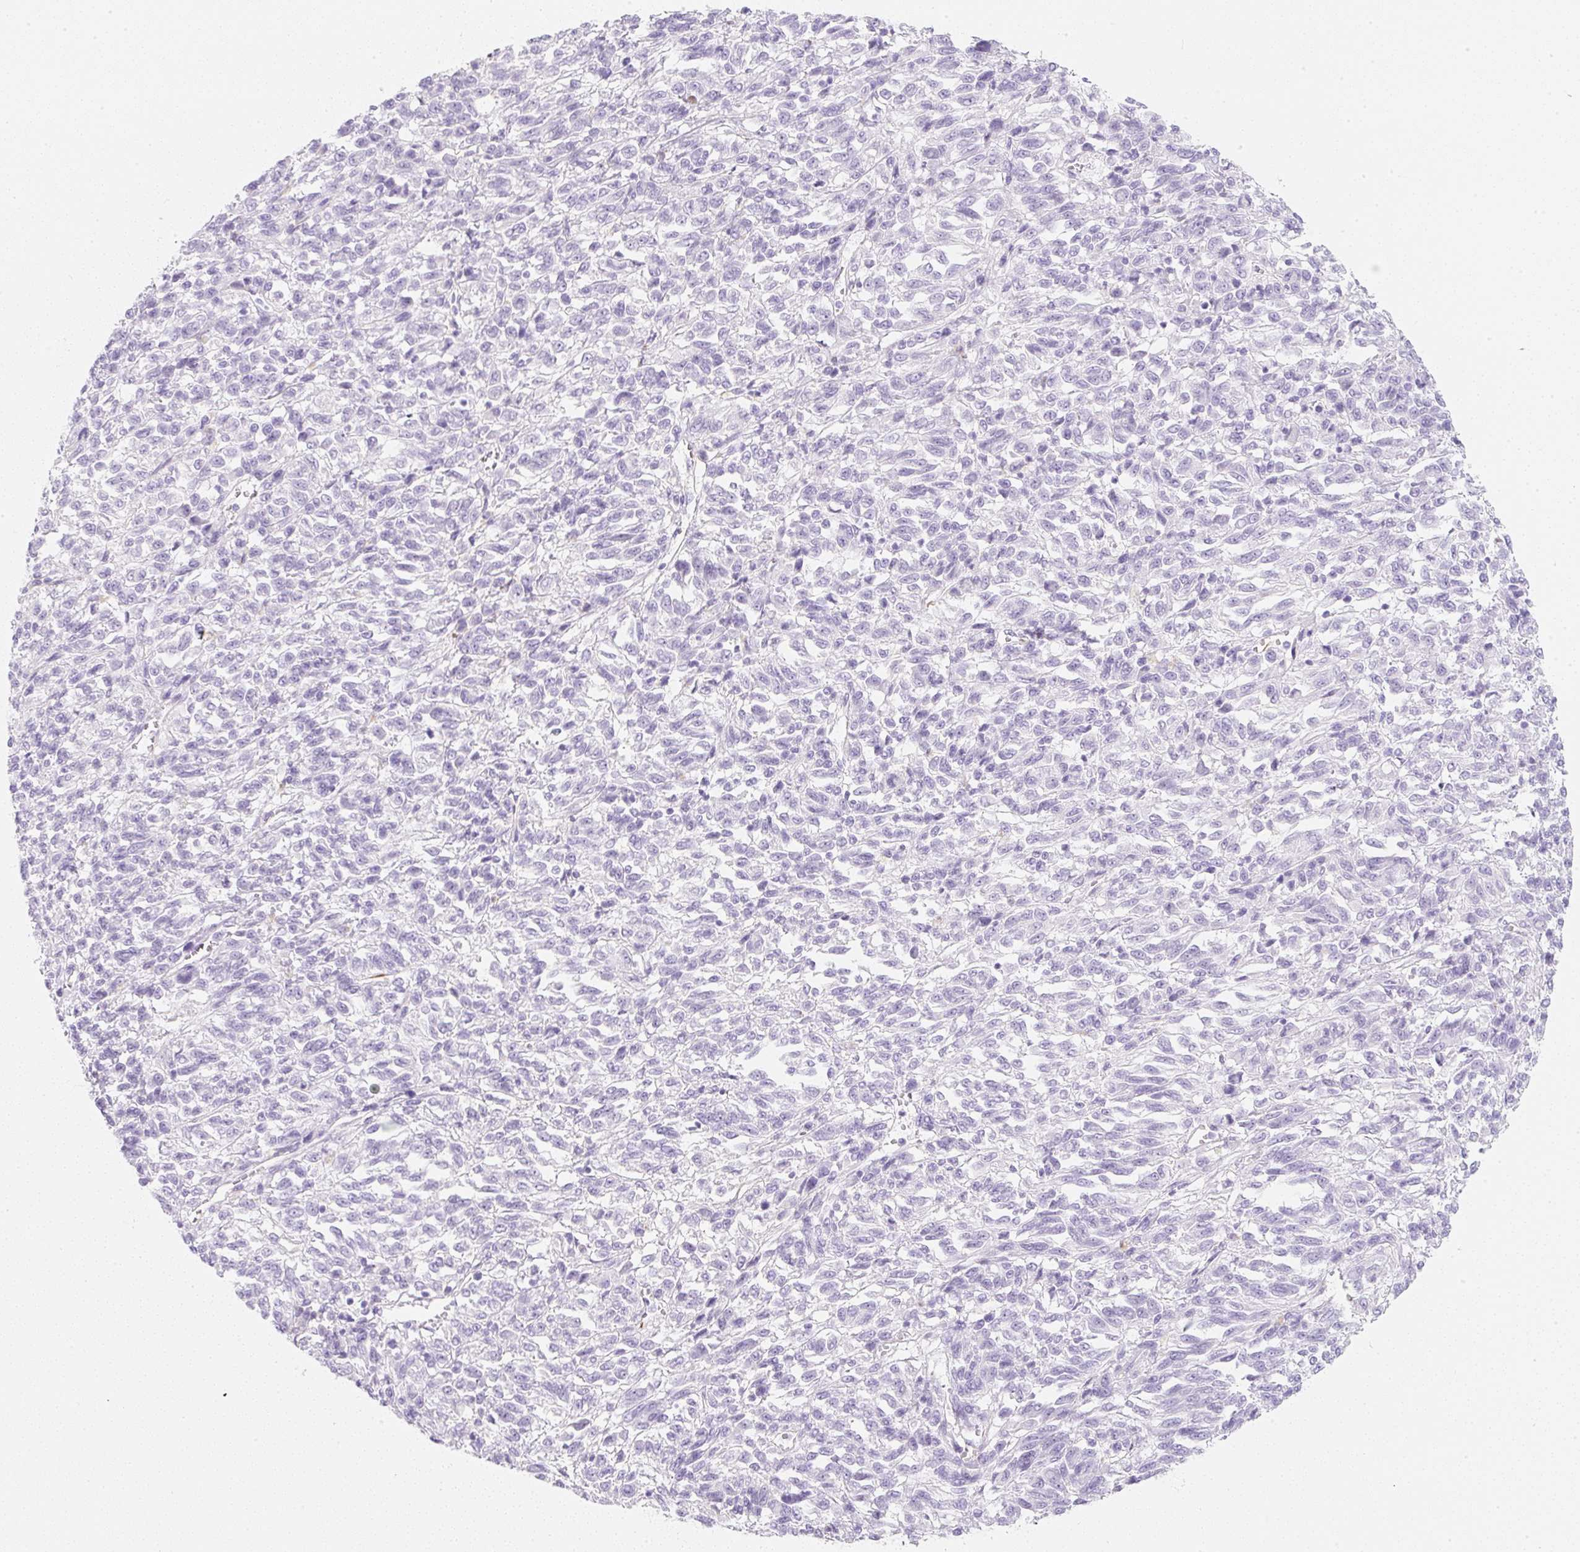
{"staining": {"intensity": "negative", "quantity": "none", "location": "none"}, "tissue": "melanoma", "cell_type": "Tumor cells", "image_type": "cancer", "snomed": [{"axis": "morphology", "description": "Malignant melanoma, Metastatic site"}, {"axis": "topography", "description": "Lung"}], "caption": "Immunohistochemistry image of neoplastic tissue: melanoma stained with DAB (3,3'-diaminobenzidine) reveals no significant protein staining in tumor cells. Brightfield microscopy of IHC stained with DAB (brown) and hematoxylin (blue), captured at high magnification.", "gene": "ZNF689", "patient": {"sex": "male", "age": 64}}